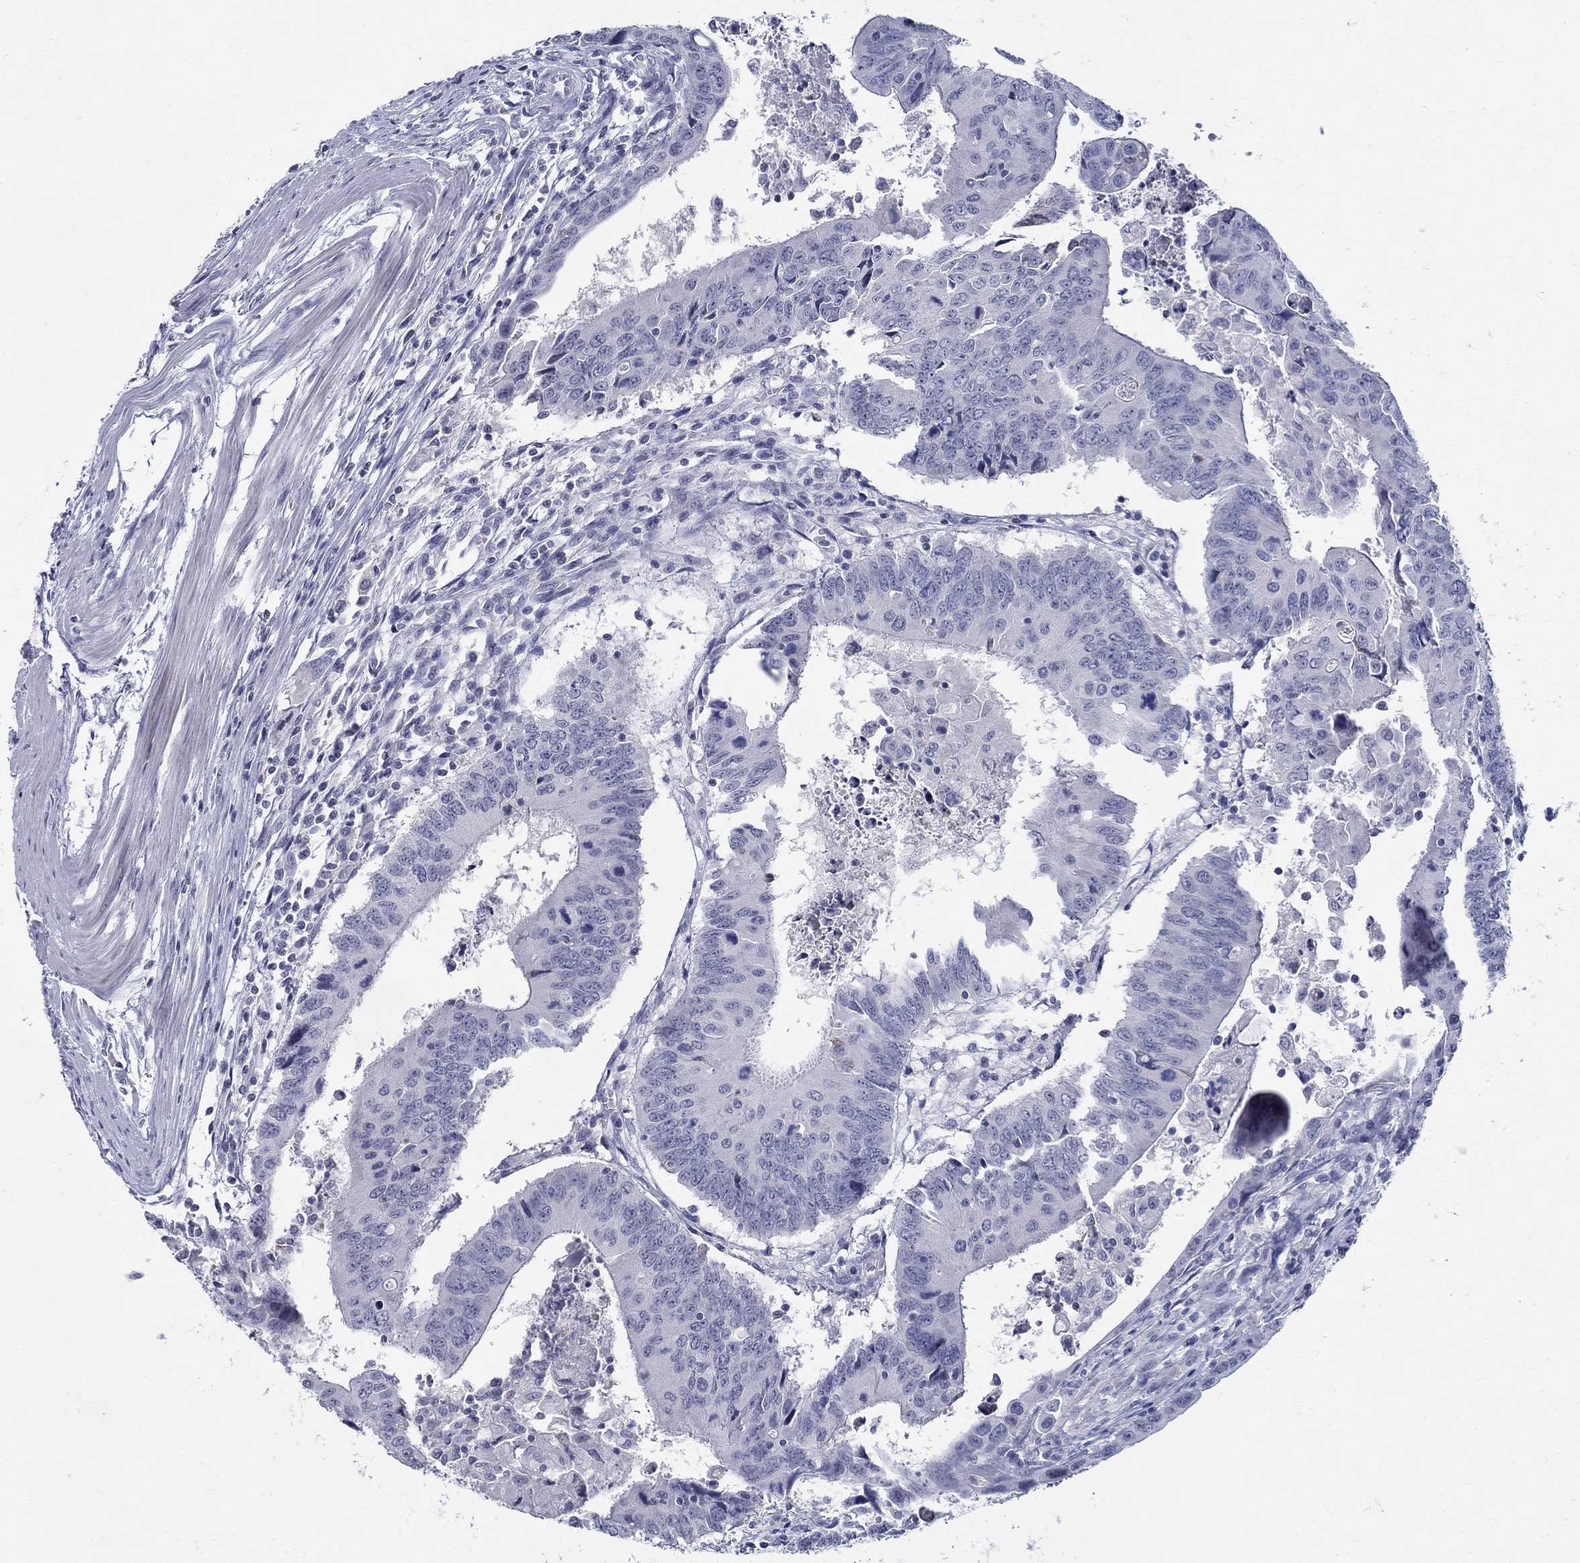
{"staining": {"intensity": "negative", "quantity": "none", "location": "none"}, "tissue": "colorectal cancer", "cell_type": "Tumor cells", "image_type": "cancer", "snomed": [{"axis": "morphology", "description": "Adenocarcinoma, NOS"}, {"axis": "topography", "description": "Rectum"}], "caption": "This is an IHC histopathology image of human colorectal cancer. There is no expression in tumor cells.", "gene": "CETN1", "patient": {"sex": "male", "age": 67}}